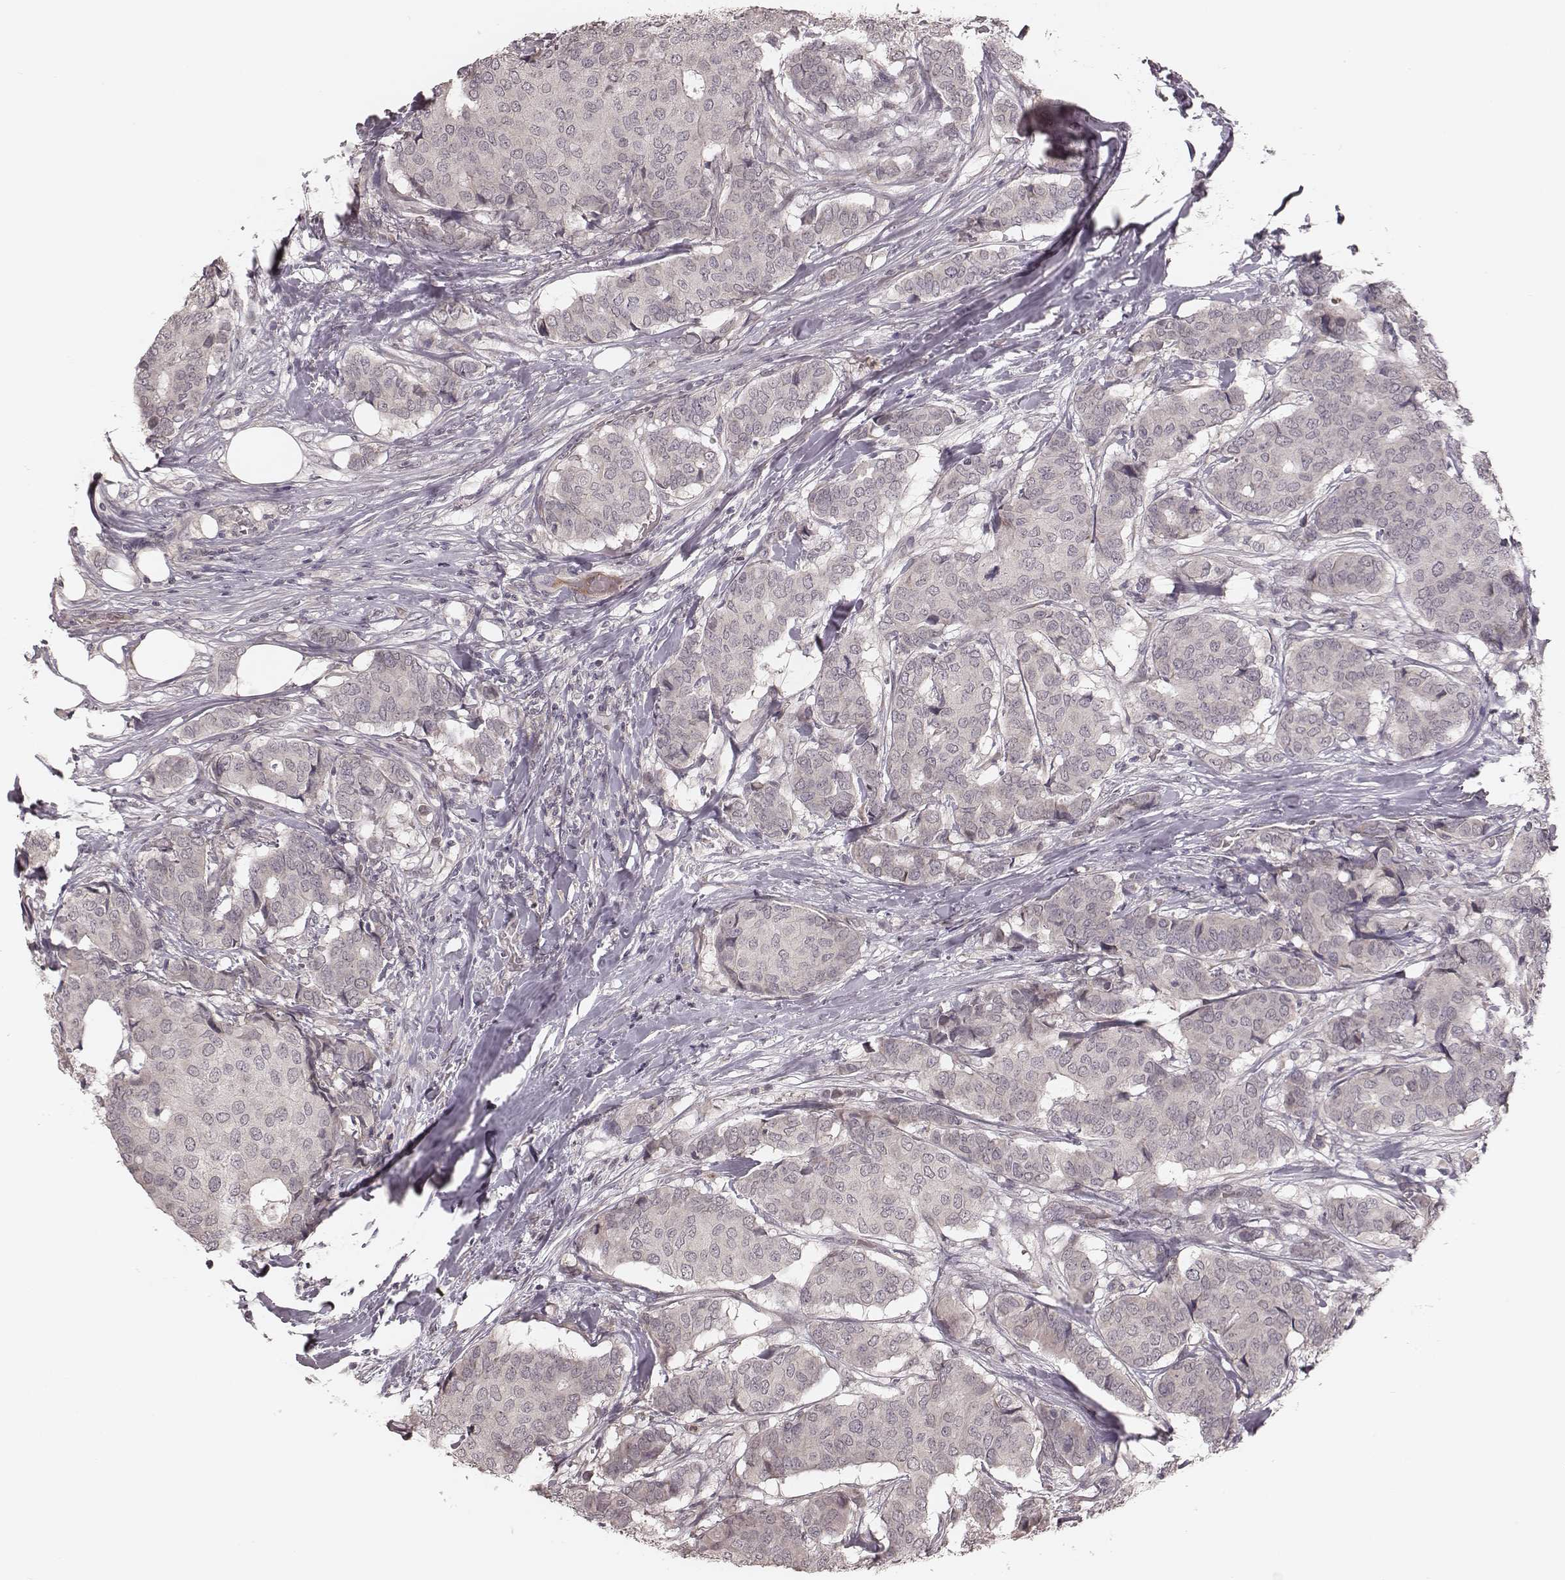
{"staining": {"intensity": "negative", "quantity": "none", "location": "none"}, "tissue": "breast cancer", "cell_type": "Tumor cells", "image_type": "cancer", "snomed": [{"axis": "morphology", "description": "Duct carcinoma"}, {"axis": "topography", "description": "Breast"}], "caption": "Tumor cells are negative for protein expression in human breast intraductal carcinoma.", "gene": "IL5", "patient": {"sex": "female", "age": 75}}